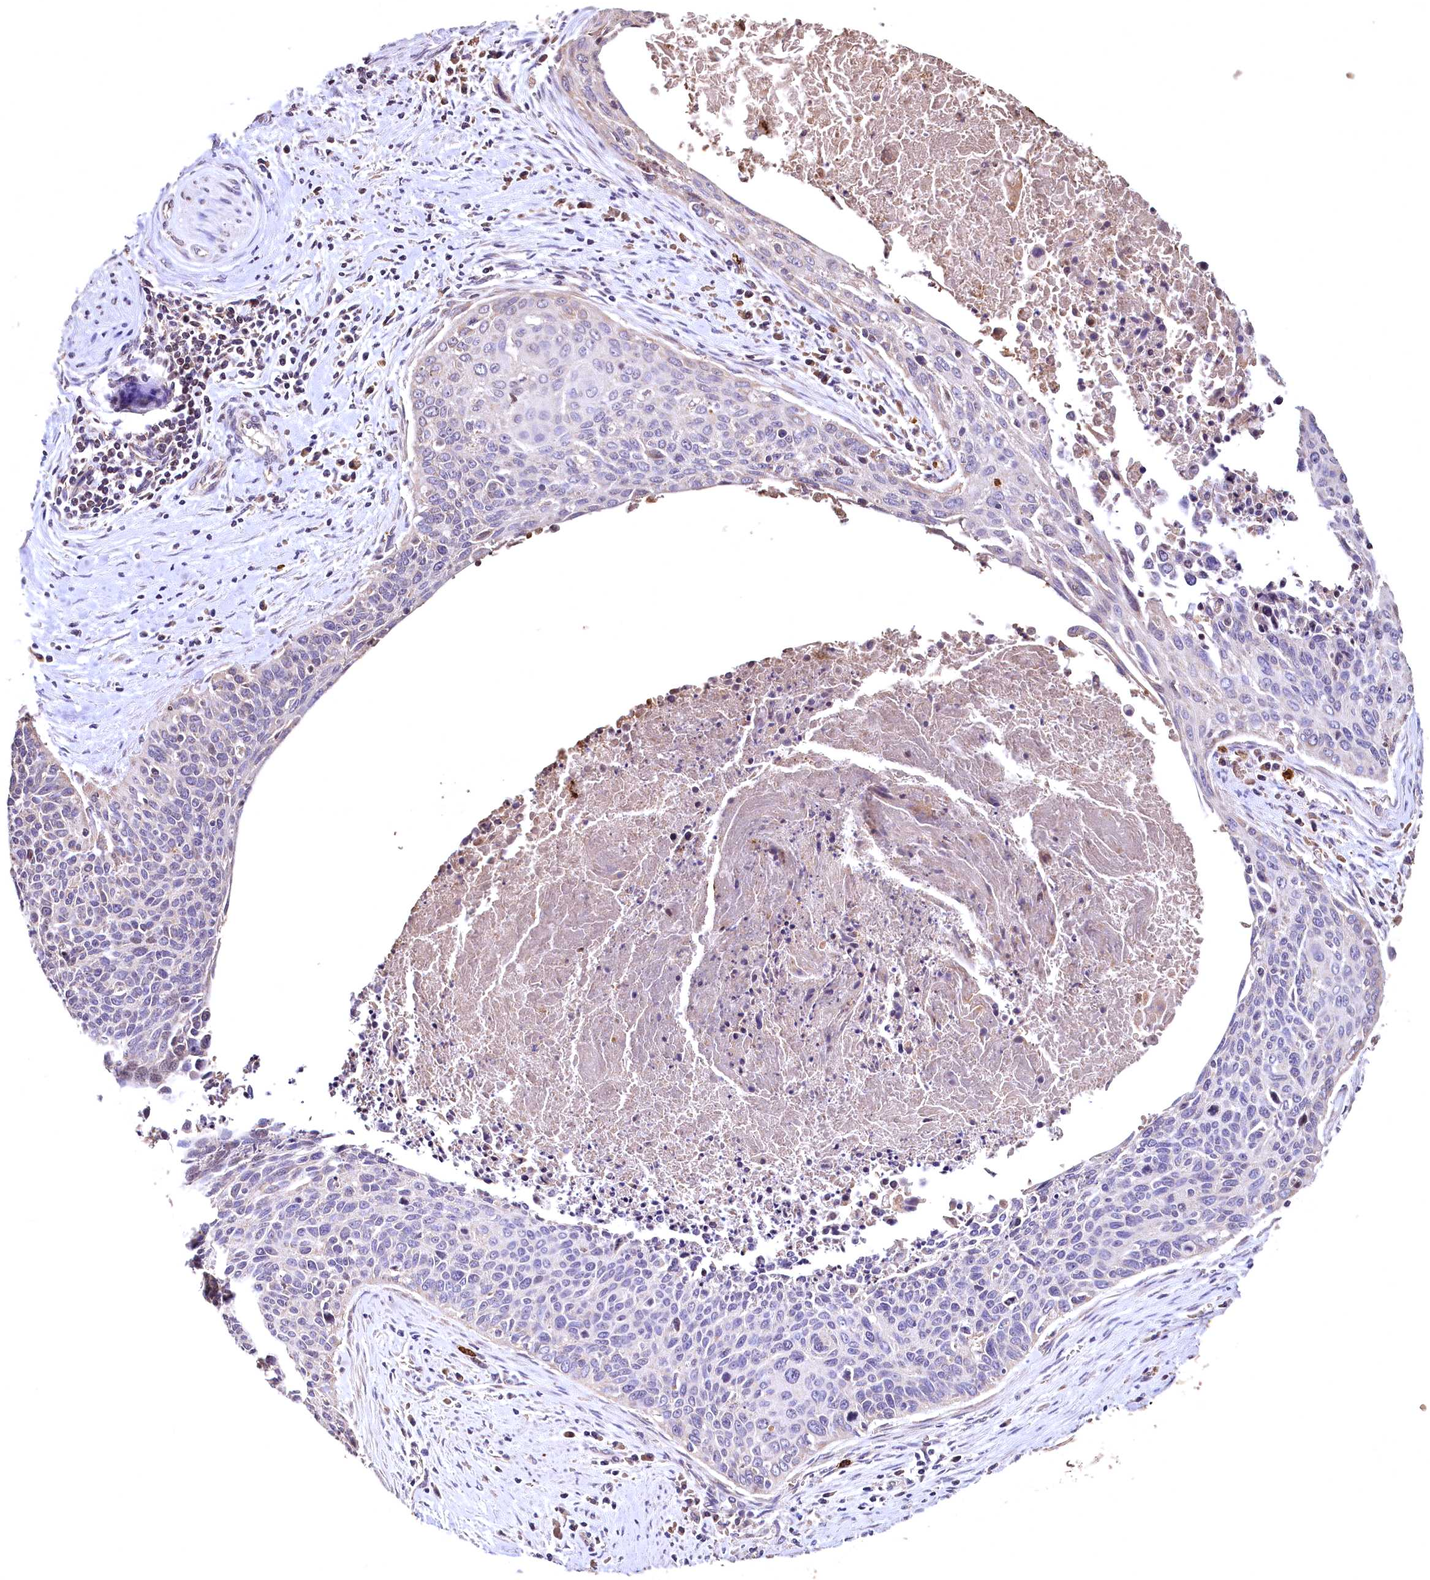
{"staining": {"intensity": "negative", "quantity": "none", "location": "none"}, "tissue": "cervical cancer", "cell_type": "Tumor cells", "image_type": "cancer", "snomed": [{"axis": "morphology", "description": "Squamous cell carcinoma, NOS"}, {"axis": "topography", "description": "Cervix"}], "caption": "High power microscopy image of an IHC photomicrograph of cervical cancer, revealing no significant positivity in tumor cells.", "gene": "SPTA1", "patient": {"sex": "female", "age": 55}}